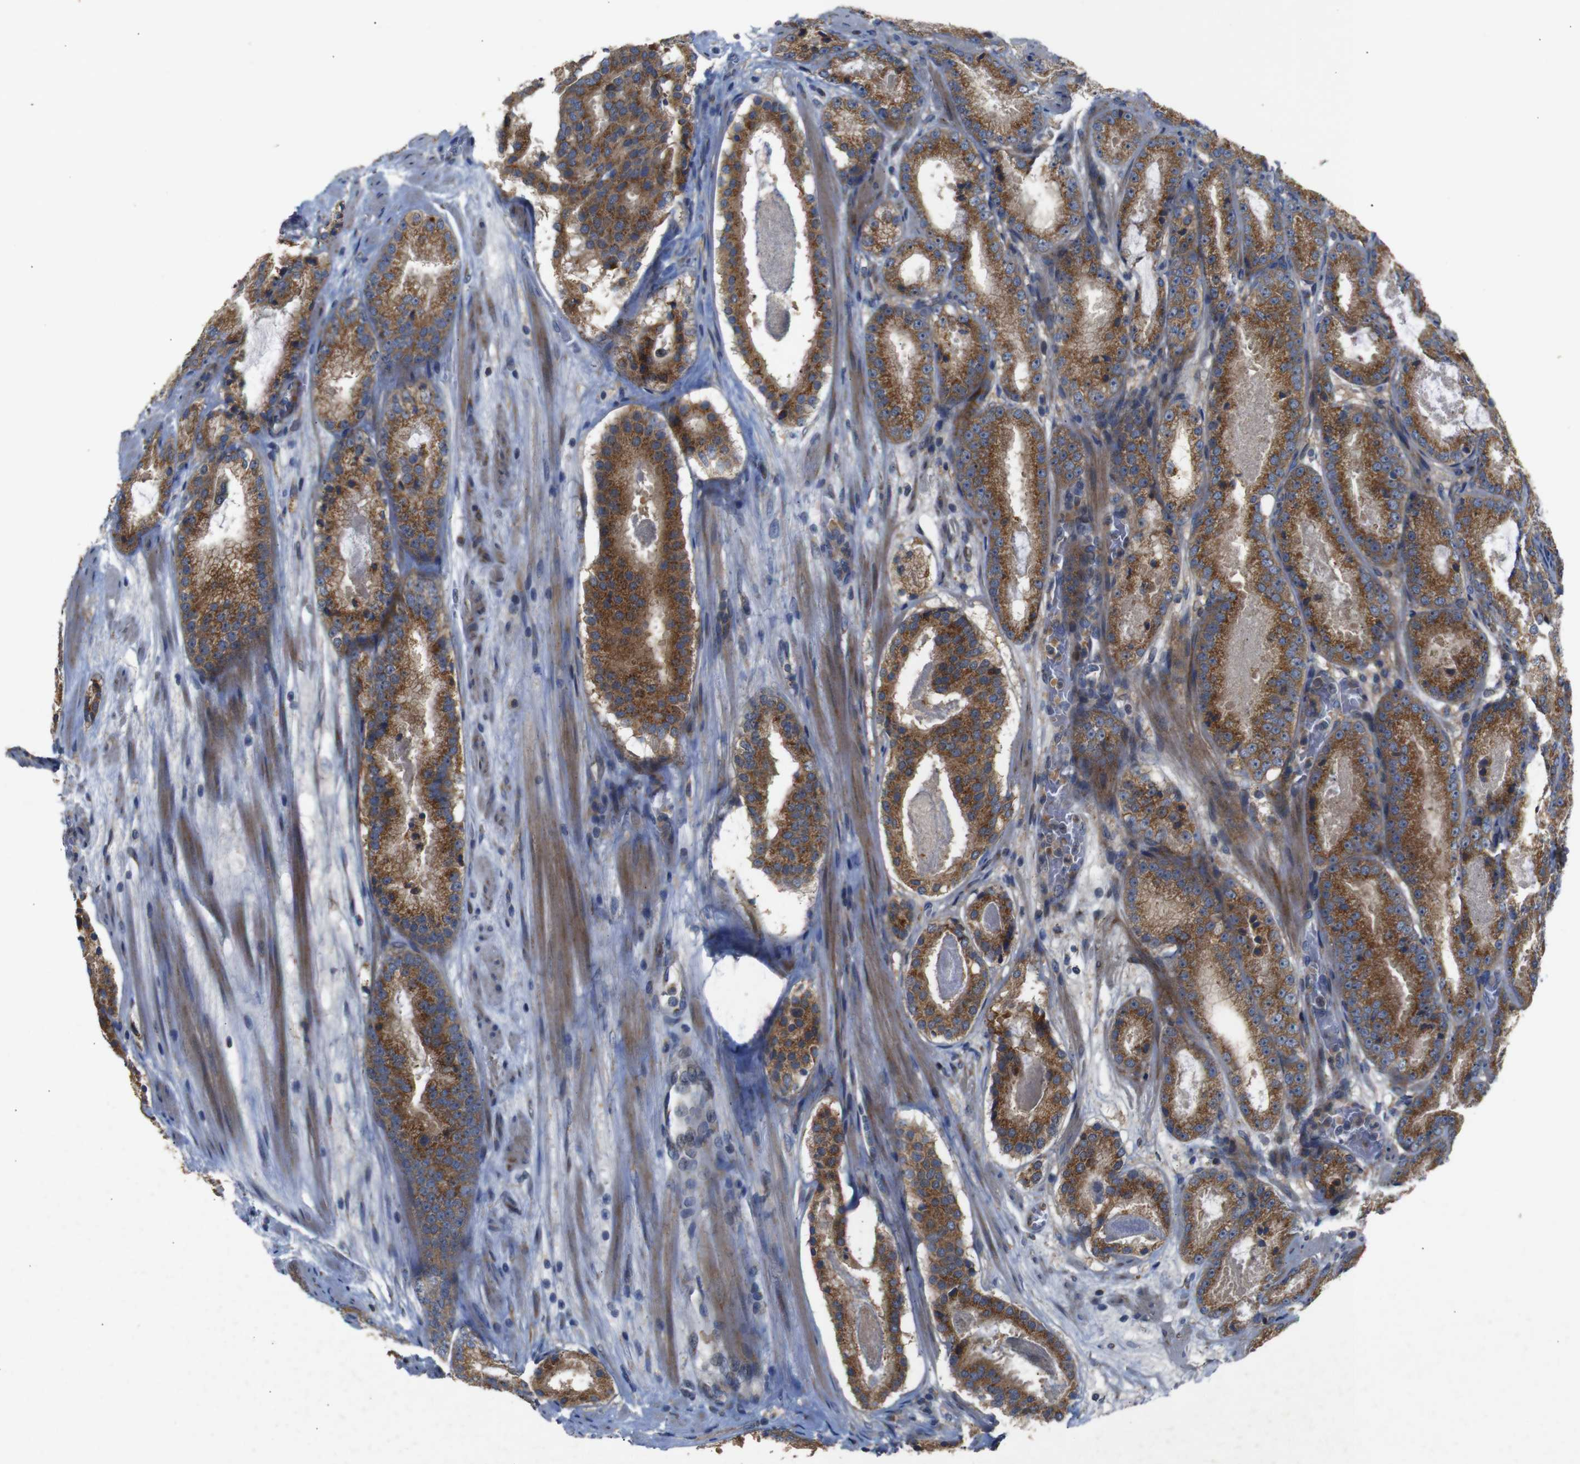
{"staining": {"intensity": "moderate", "quantity": ">75%", "location": "cytoplasmic/membranous"}, "tissue": "prostate cancer", "cell_type": "Tumor cells", "image_type": "cancer", "snomed": [{"axis": "morphology", "description": "Adenocarcinoma, Low grade"}, {"axis": "topography", "description": "Prostate"}], "caption": "Protein expression analysis of prostate cancer (low-grade adenocarcinoma) displays moderate cytoplasmic/membranous positivity in about >75% of tumor cells.", "gene": "CHST10", "patient": {"sex": "male", "age": 69}}